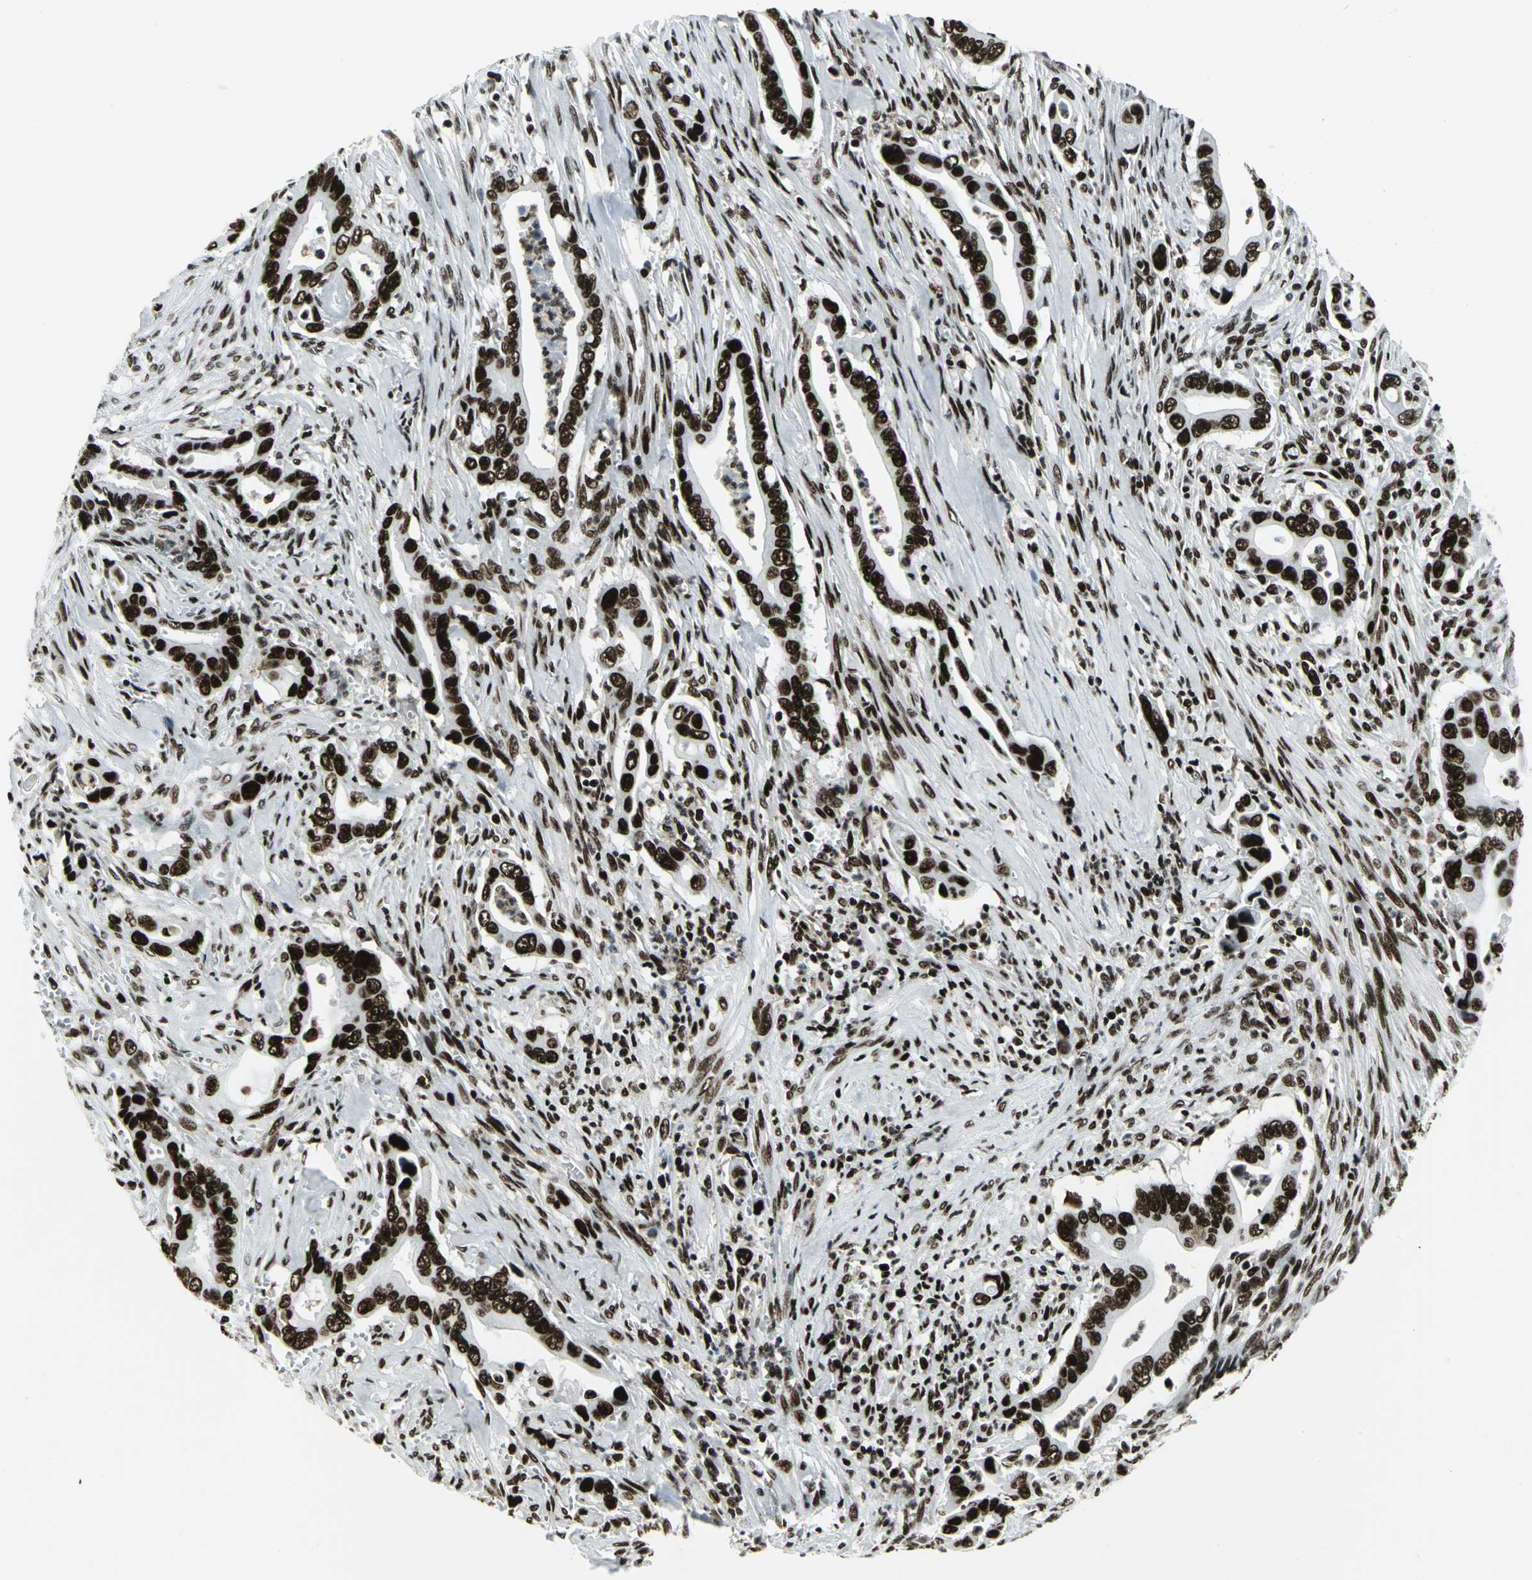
{"staining": {"intensity": "strong", "quantity": ">75%", "location": "nuclear"}, "tissue": "pancreatic cancer", "cell_type": "Tumor cells", "image_type": "cancer", "snomed": [{"axis": "morphology", "description": "Adenocarcinoma, NOS"}, {"axis": "topography", "description": "Pancreas"}], "caption": "An IHC image of tumor tissue is shown. Protein staining in brown highlights strong nuclear positivity in pancreatic cancer (adenocarcinoma) within tumor cells.", "gene": "SMARCA4", "patient": {"sex": "male", "age": 59}}